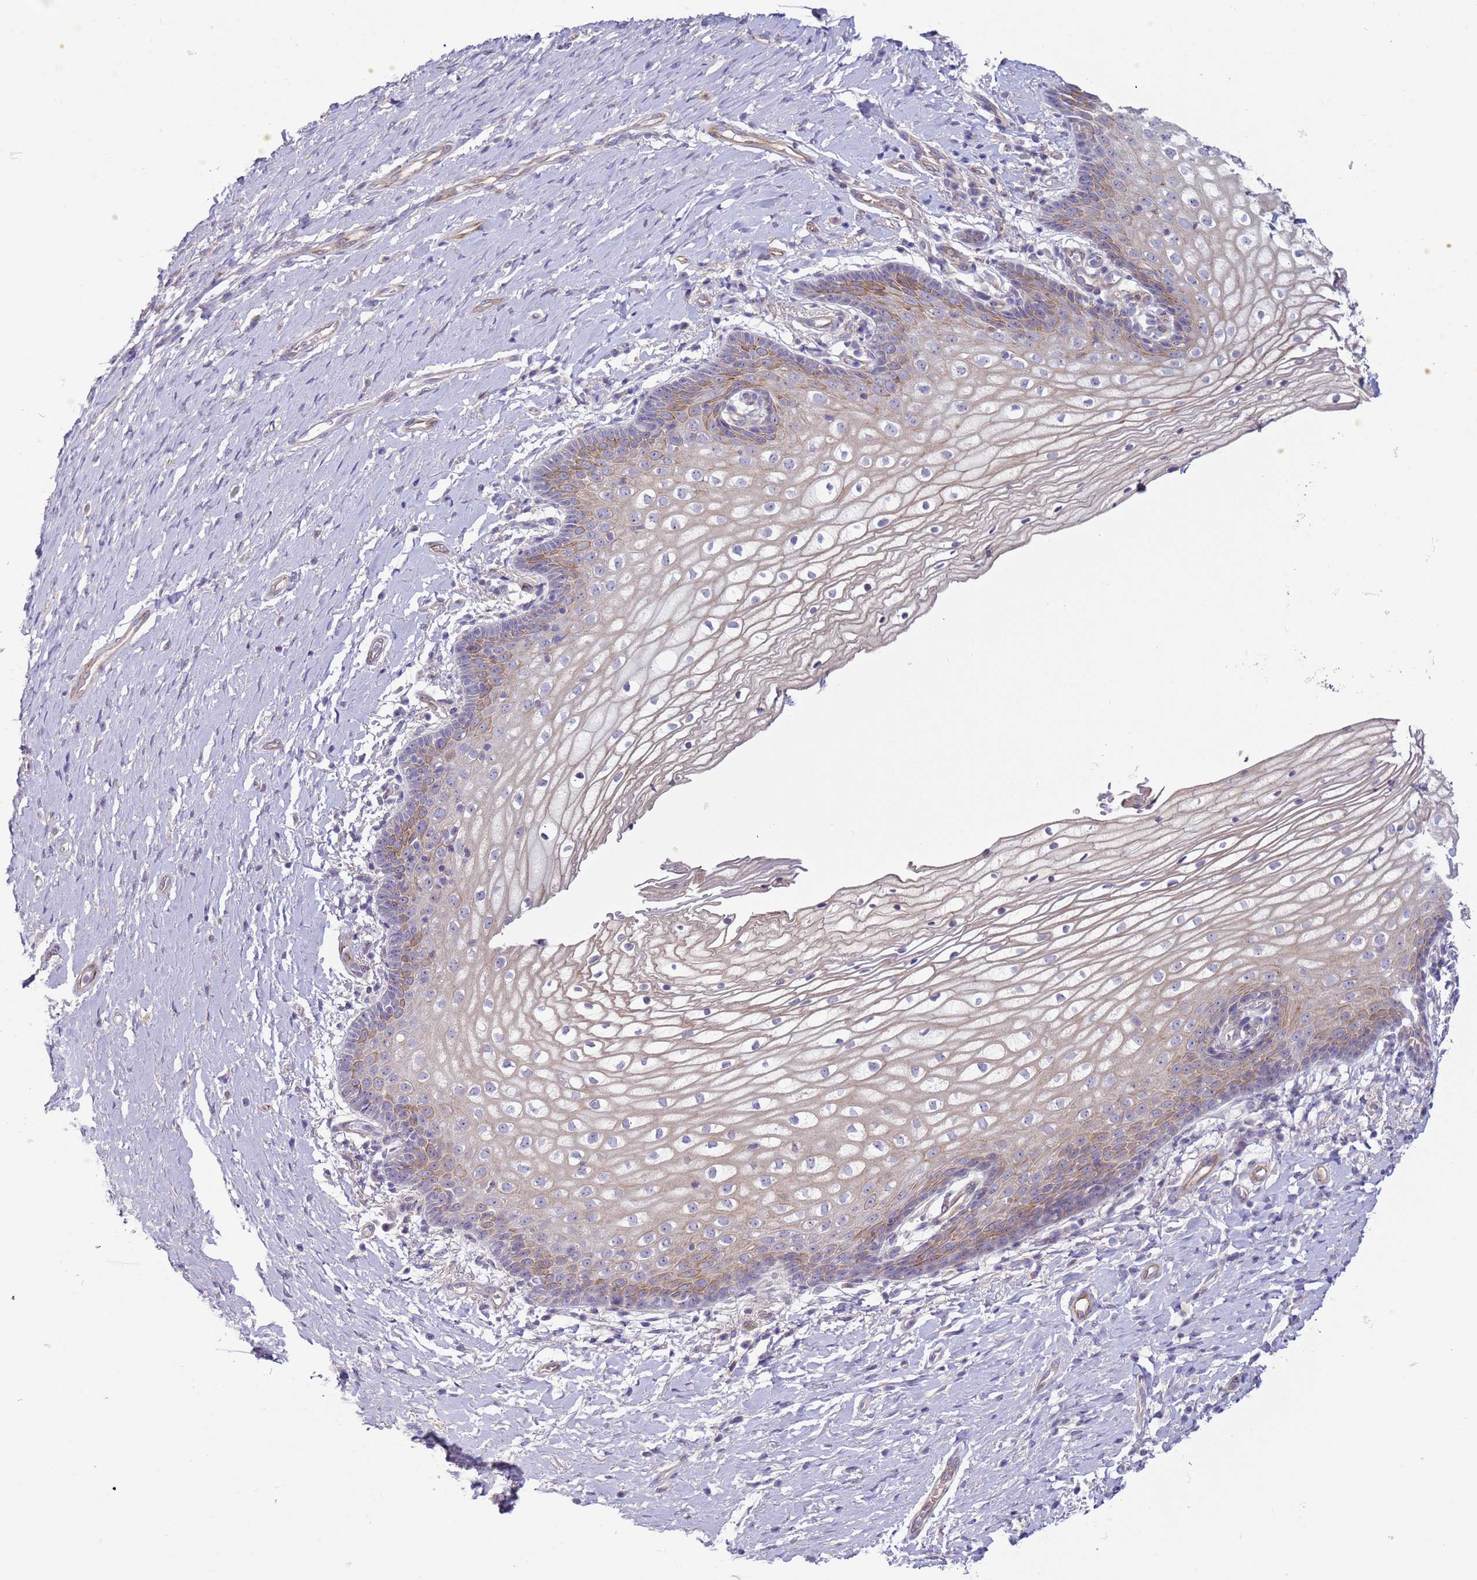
{"staining": {"intensity": "weak", "quantity": "<25%", "location": "cytoplasmic/membranous"}, "tissue": "vagina", "cell_type": "Squamous epithelial cells", "image_type": "normal", "snomed": [{"axis": "morphology", "description": "Normal tissue, NOS"}, {"axis": "topography", "description": "Vagina"}], "caption": "The photomicrograph shows no staining of squamous epithelial cells in unremarkable vagina.", "gene": "HEATR1", "patient": {"sex": "female", "age": 60}}